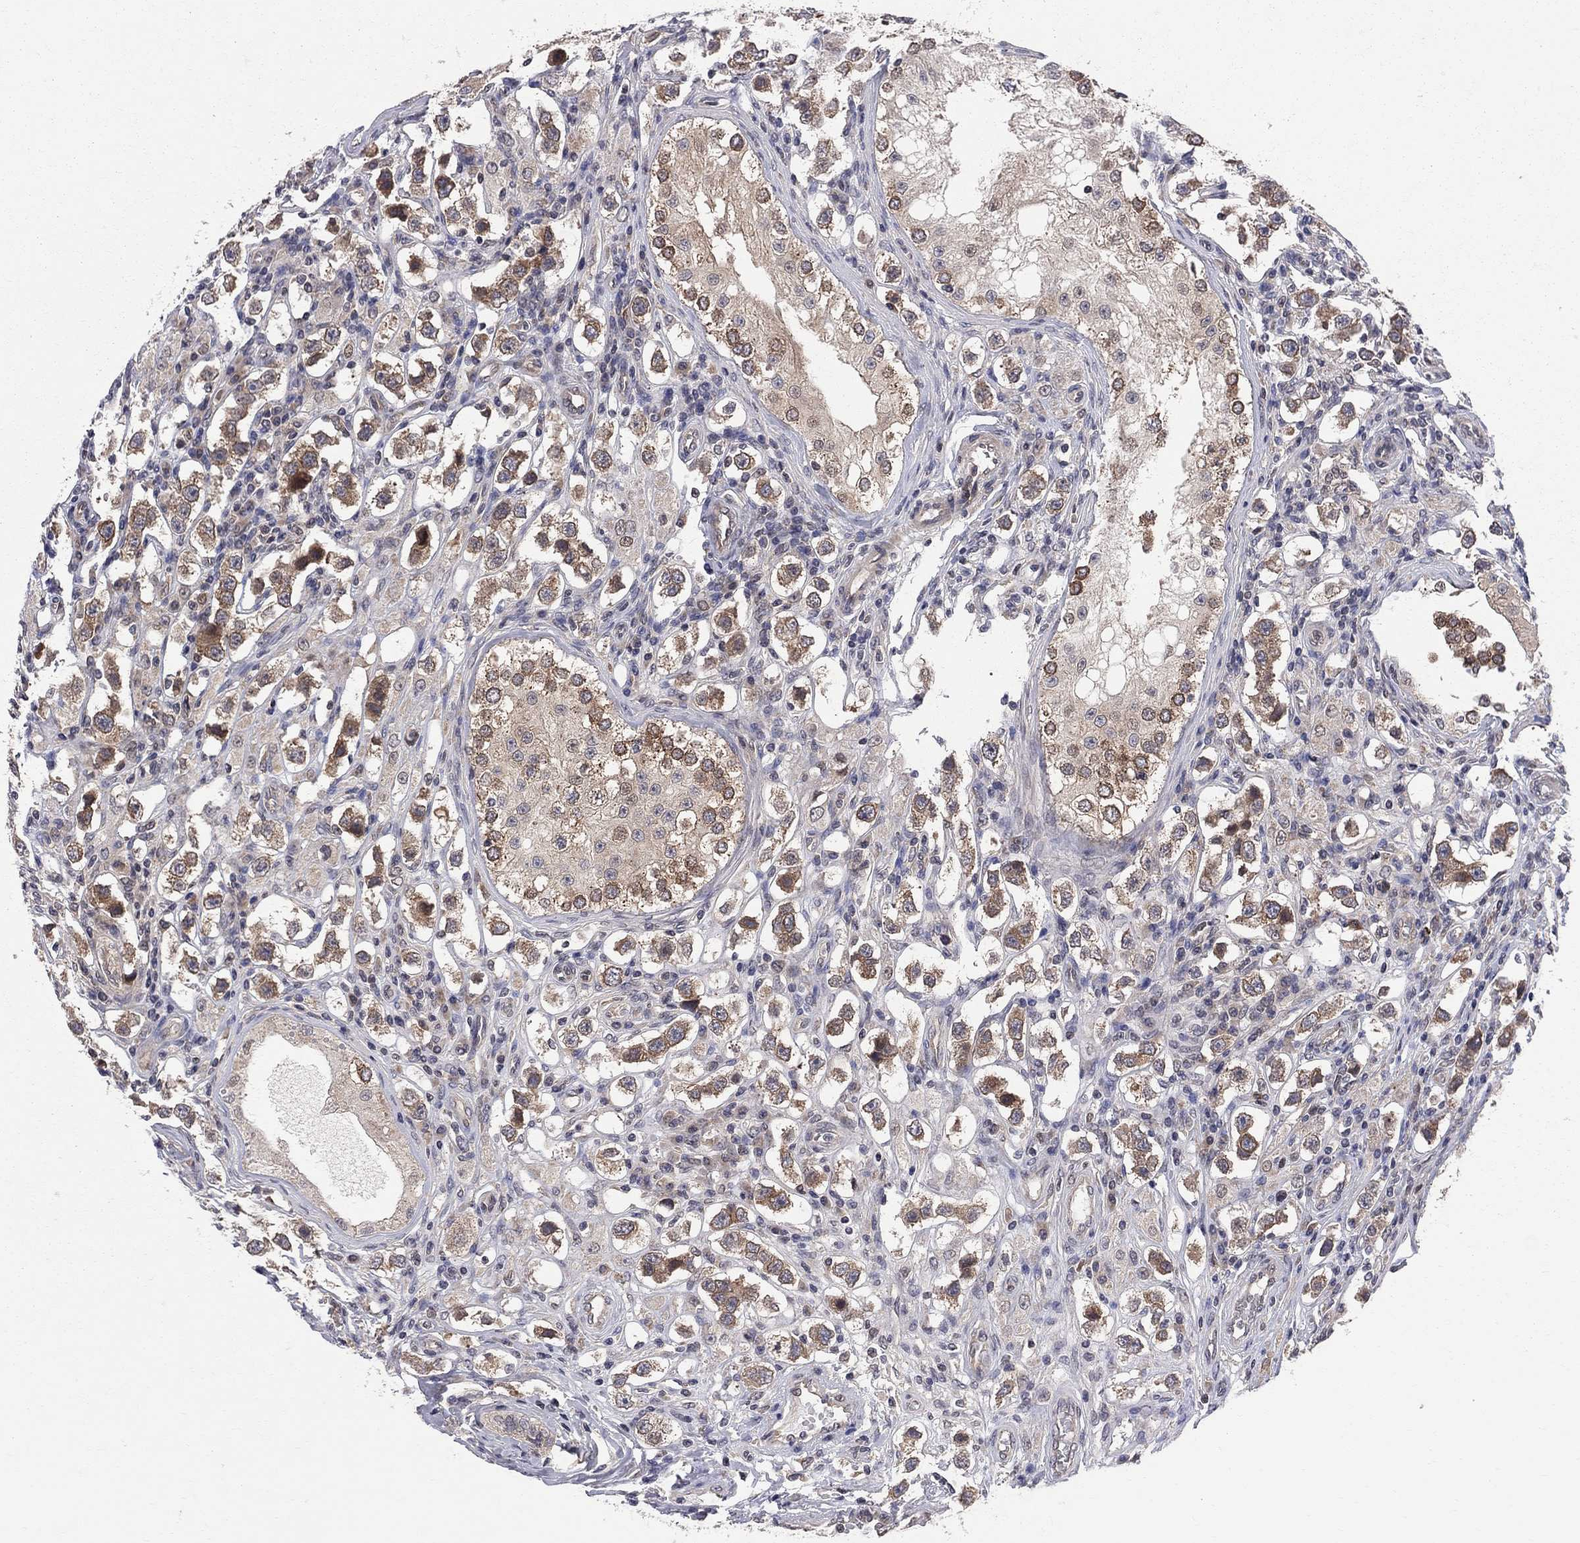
{"staining": {"intensity": "strong", "quantity": ">75%", "location": "cytoplasmic/membranous"}, "tissue": "testis cancer", "cell_type": "Tumor cells", "image_type": "cancer", "snomed": [{"axis": "morphology", "description": "Seminoma, NOS"}, {"axis": "topography", "description": "Testis"}], "caption": "High-power microscopy captured an immunohistochemistry (IHC) image of testis cancer, revealing strong cytoplasmic/membranous staining in about >75% of tumor cells.", "gene": "CNOT11", "patient": {"sex": "male", "age": 37}}